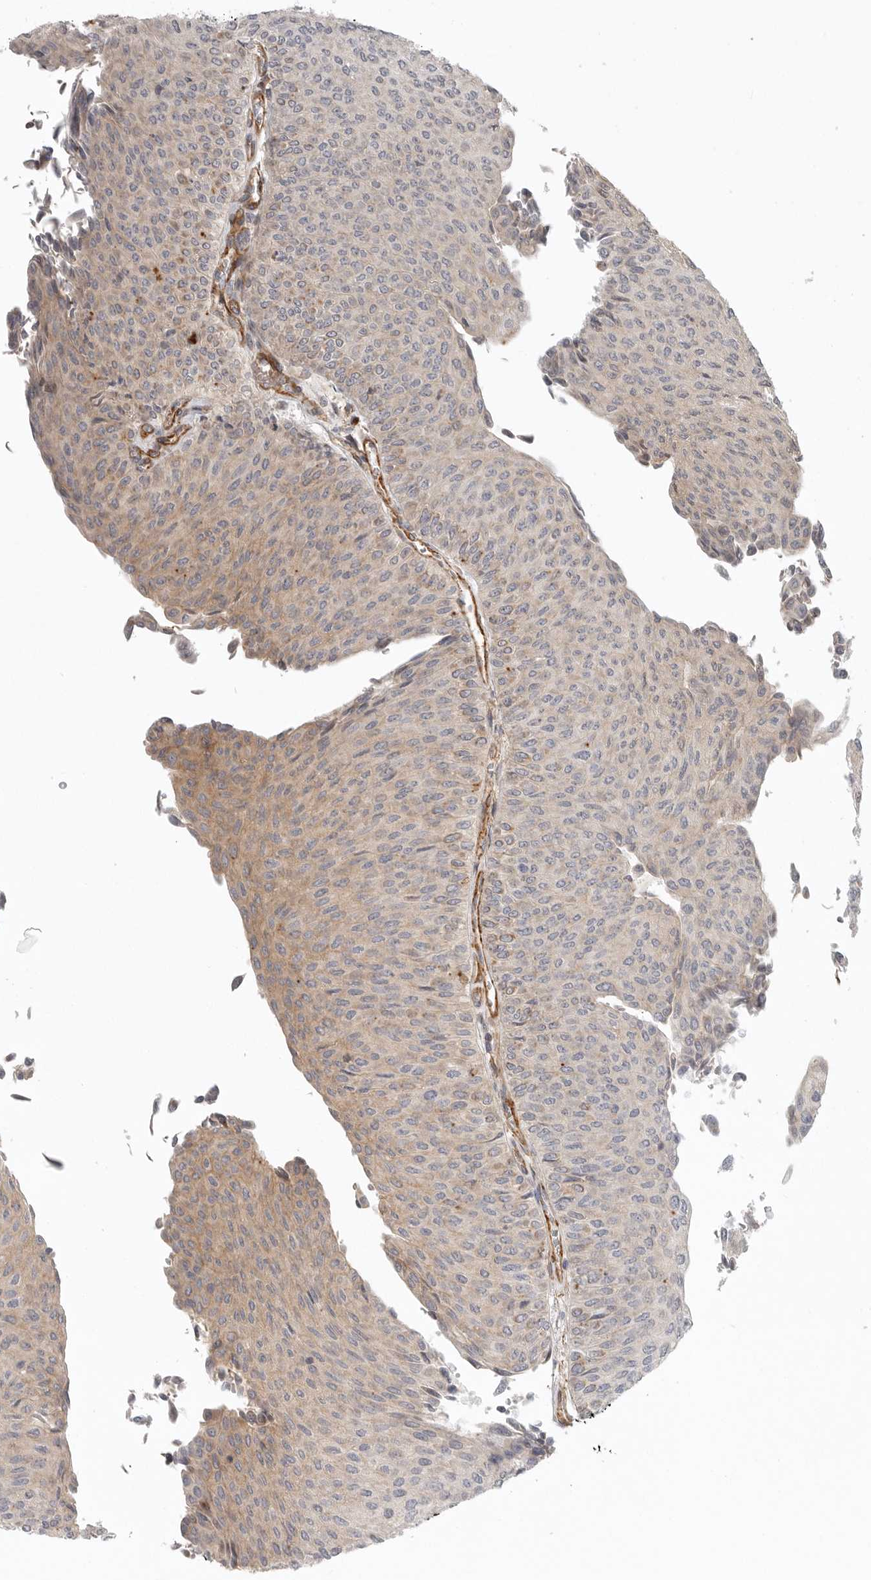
{"staining": {"intensity": "weak", "quantity": "25%-75%", "location": "cytoplasmic/membranous"}, "tissue": "urothelial cancer", "cell_type": "Tumor cells", "image_type": "cancer", "snomed": [{"axis": "morphology", "description": "Urothelial carcinoma, Low grade"}, {"axis": "topography", "description": "Urinary bladder"}], "caption": "The image displays a brown stain indicating the presence of a protein in the cytoplasmic/membranous of tumor cells in low-grade urothelial carcinoma.", "gene": "LONRF1", "patient": {"sex": "male", "age": 78}}